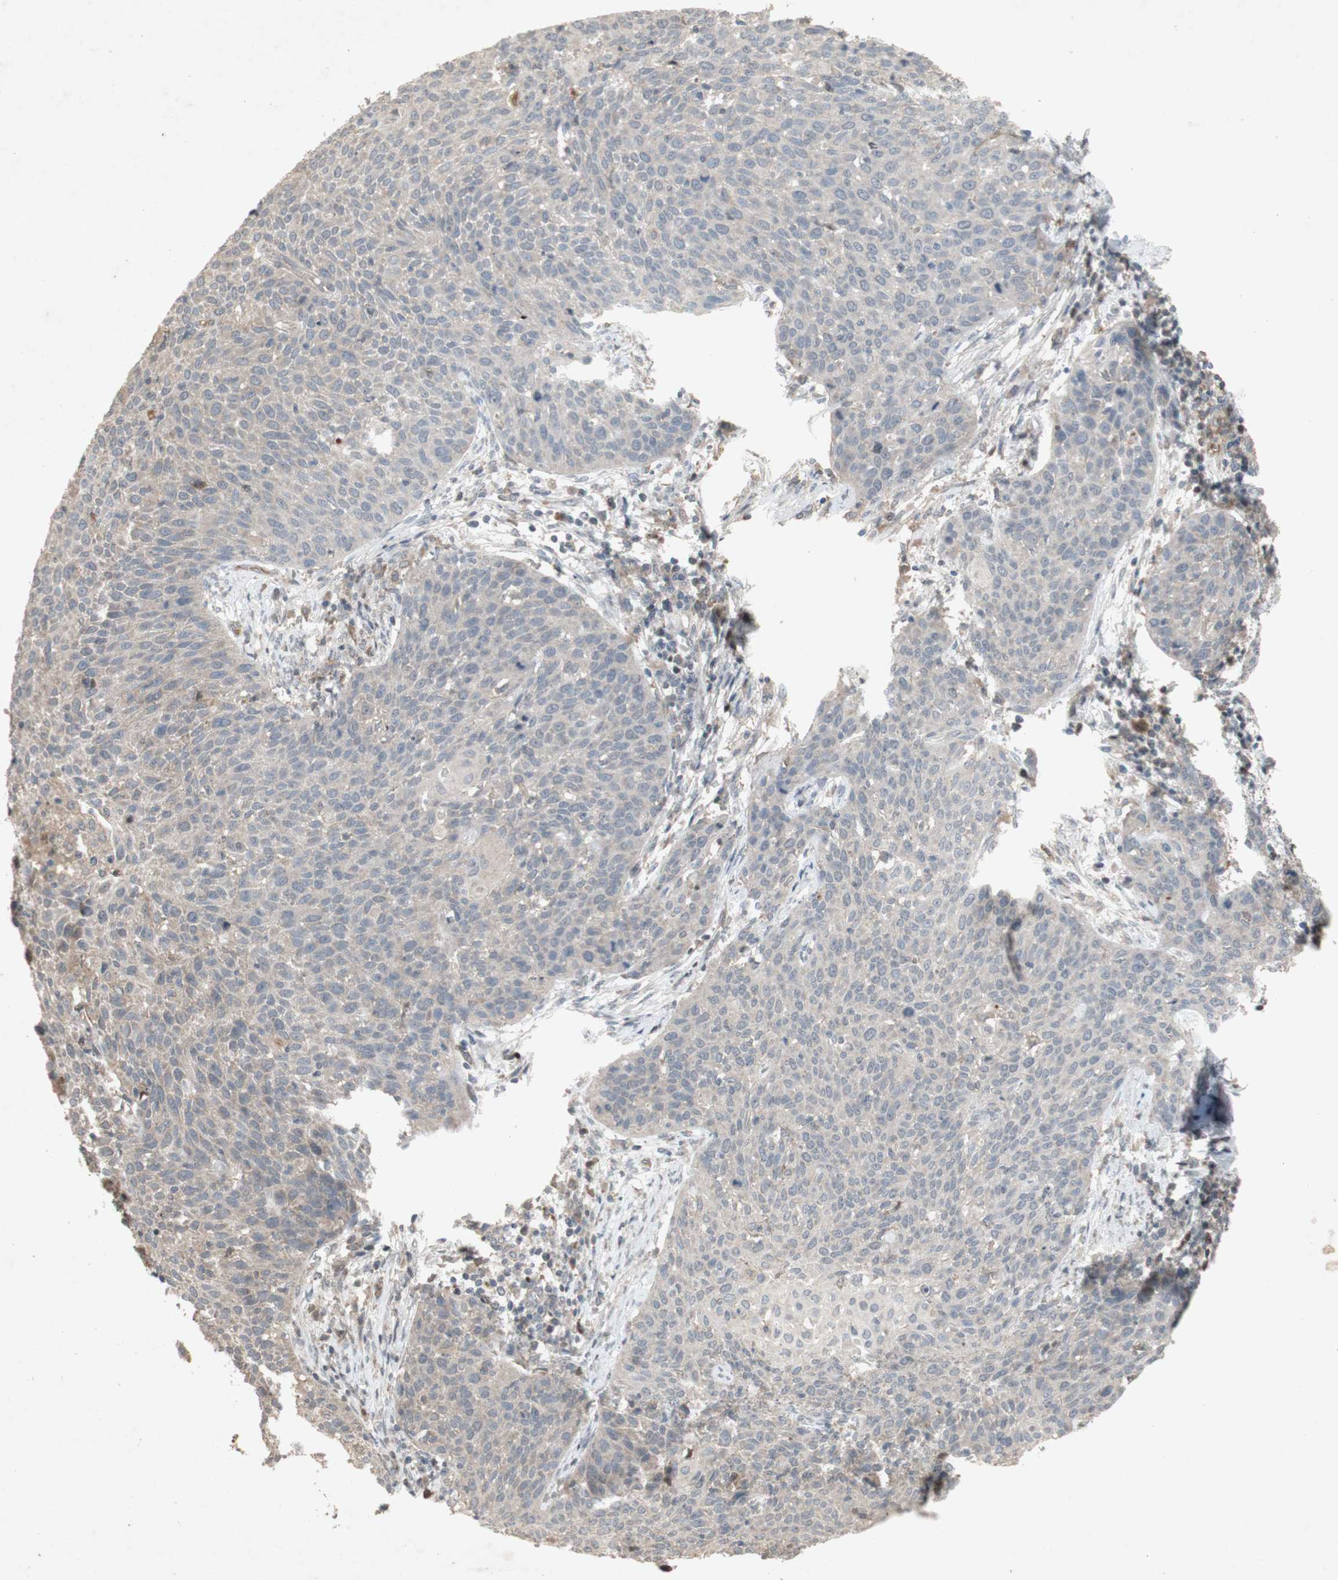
{"staining": {"intensity": "negative", "quantity": "none", "location": "none"}, "tissue": "cervical cancer", "cell_type": "Tumor cells", "image_type": "cancer", "snomed": [{"axis": "morphology", "description": "Squamous cell carcinoma, NOS"}, {"axis": "topography", "description": "Cervix"}], "caption": "Immunohistochemistry of human cervical squamous cell carcinoma reveals no positivity in tumor cells.", "gene": "NRG4", "patient": {"sex": "female", "age": 38}}